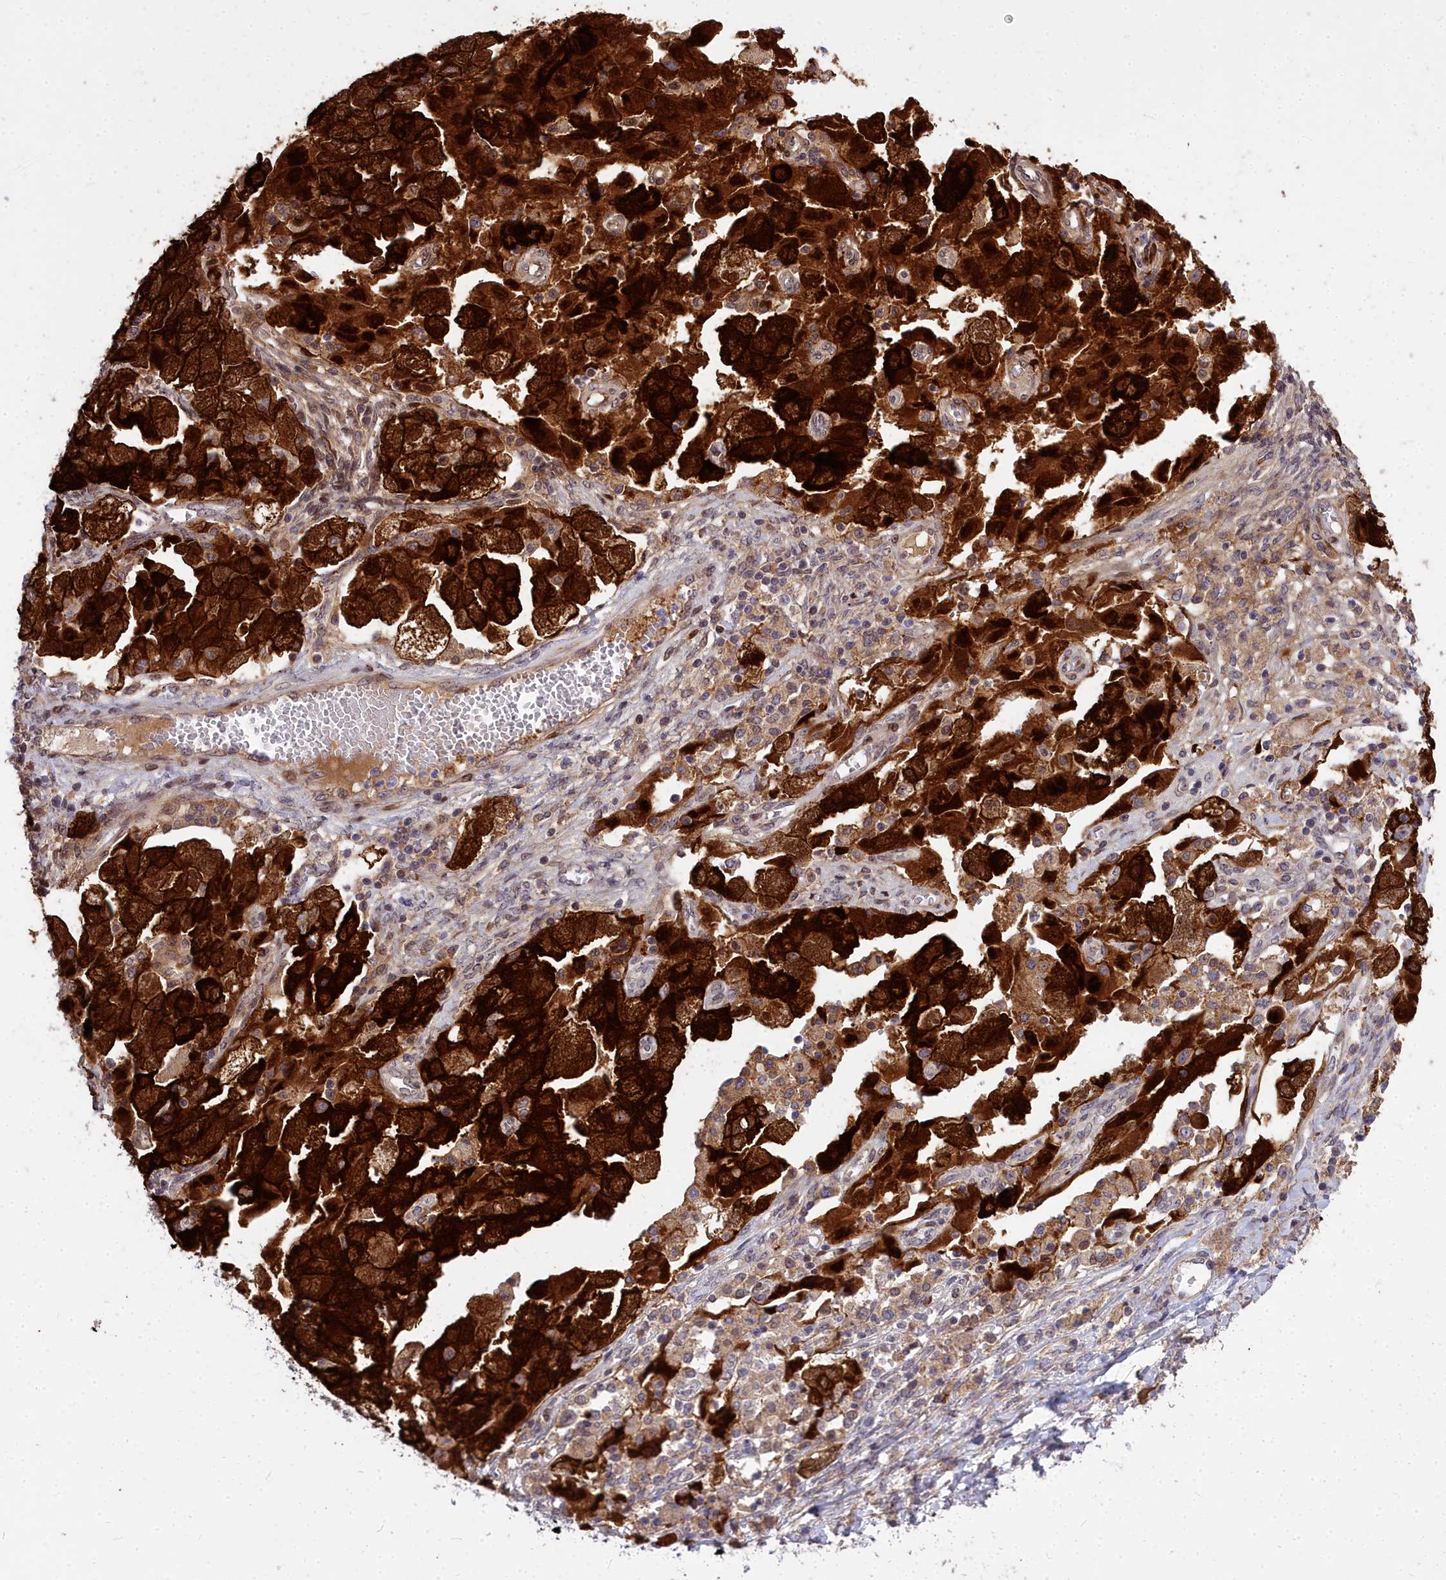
{"staining": {"intensity": "strong", "quantity": ">75%", "location": "cytoplasmic/membranous,nuclear"}, "tissue": "ovarian cancer", "cell_type": "Tumor cells", "image_type": "cancer", "snomed": [{"axis": "morphology", "description": "Carcinoma, NOS"}, {"axis": "morphology", "description": "Cystadenocarcinoma, serous, NOS"}, {"axis": "topography", "description": "Ovary"}], "caption": "Tumor cells demonstrate high levels of strong cytoplasmic/membranous and nuclear positivity in about >75% of cells in serous cystadenocarcinoma (ovarian).", "gene": "ABCB8", "patient": {"sex": "female", "age": 69}}